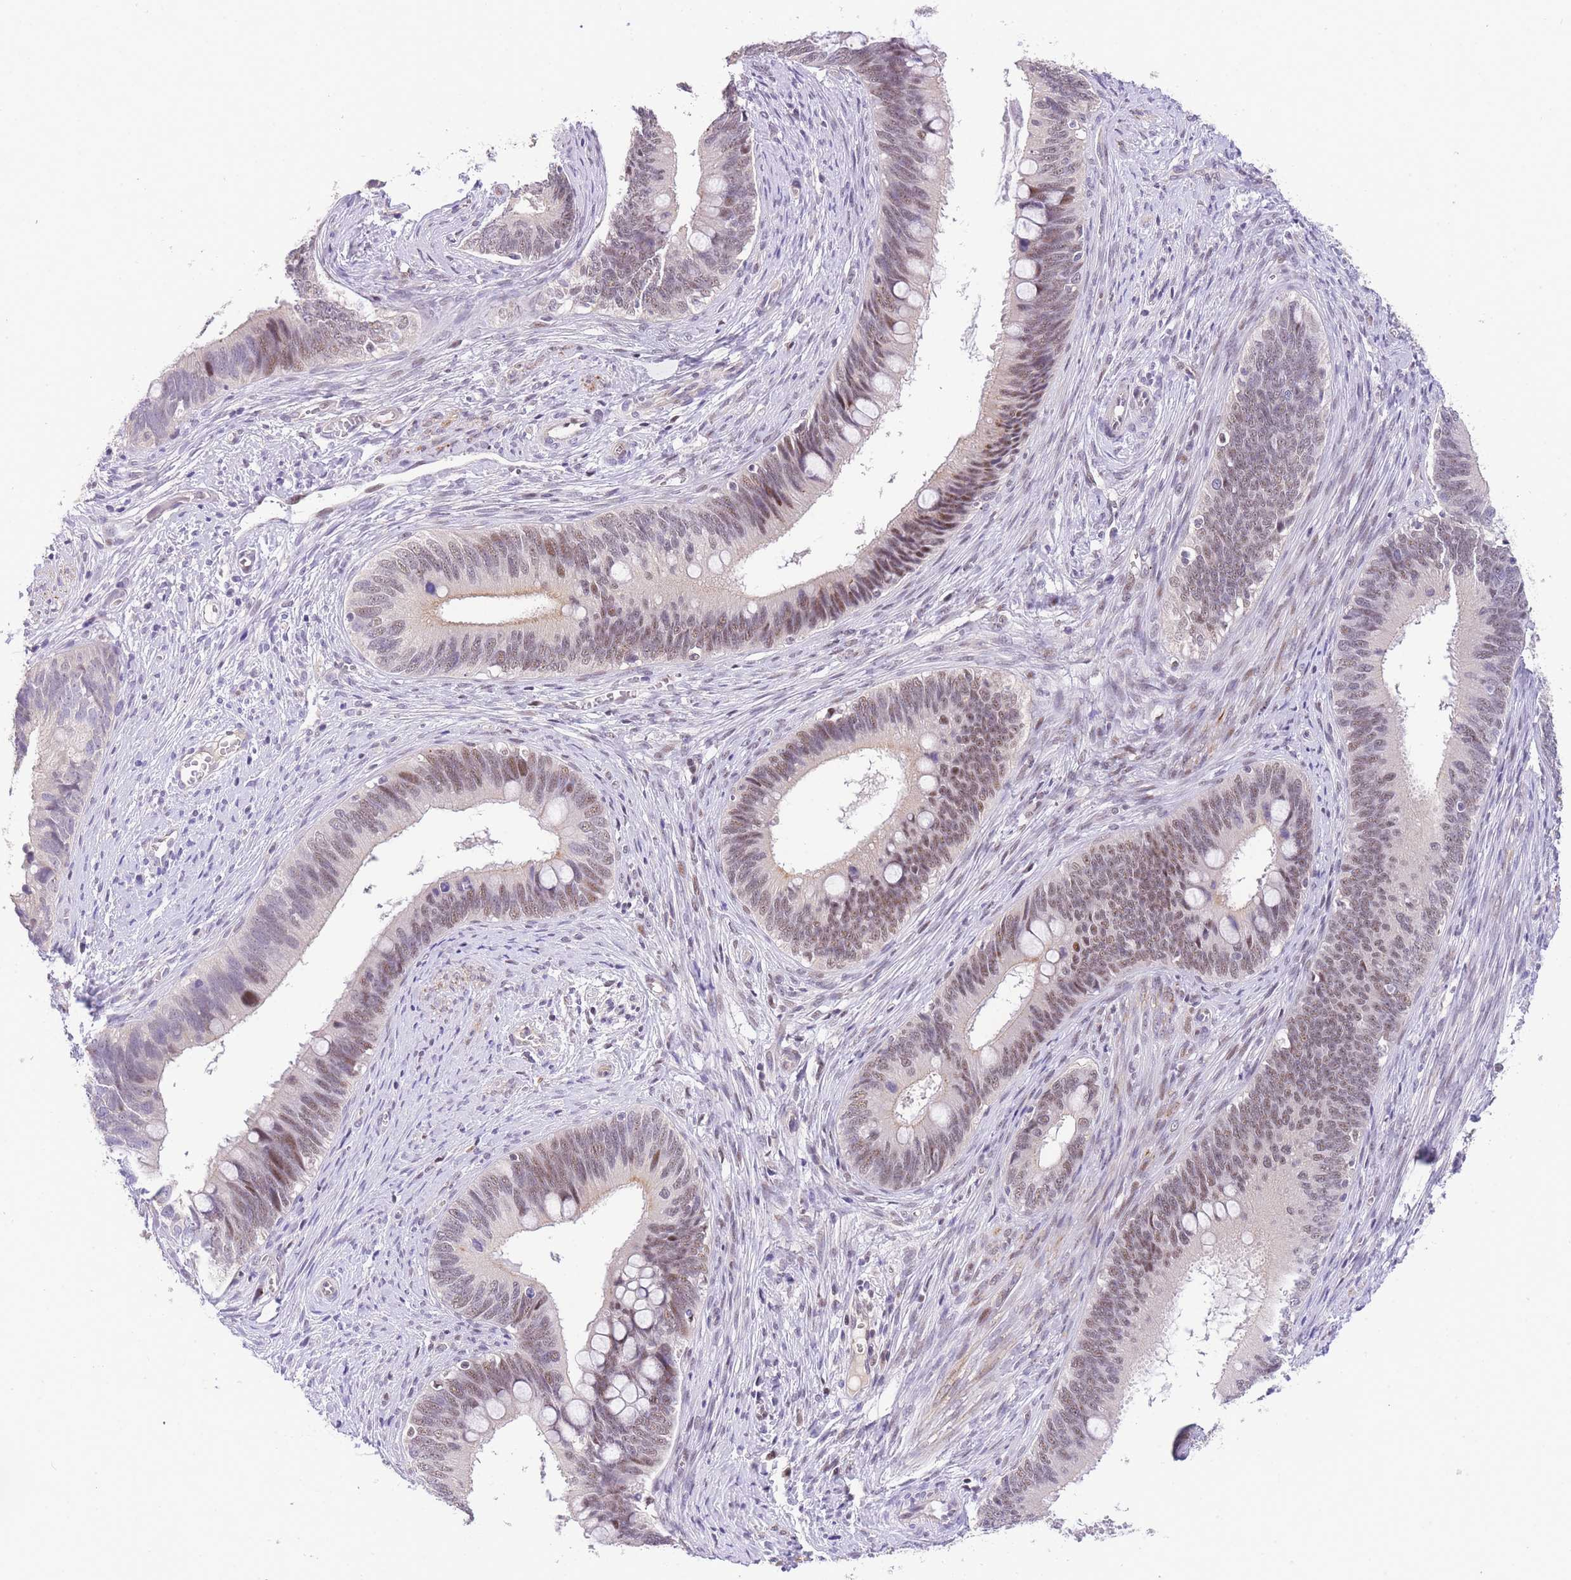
{"staining": {"intensity": "weak", "quantity": ">75%", "location": "nuclear"}, "tissue": "cervical cancer", "cell_type": "Tumor cells", "image_type": "cancer", "snomed": [{"axis": "morphology", "description": "Adenocarcinoma, NOS"}, {"axis": "topography", "description": "Cervix"}], "caption": "The micrograph demonstrates staining of adenocarcinoma (cervical), revealing weak nuclear protein expression (brown color) within tumor cells. (DAB = brown stain, brightfield microscopy at high magnification).", "gene": "SLC35F2", "patient": {"sex": "female", "age": 42}}